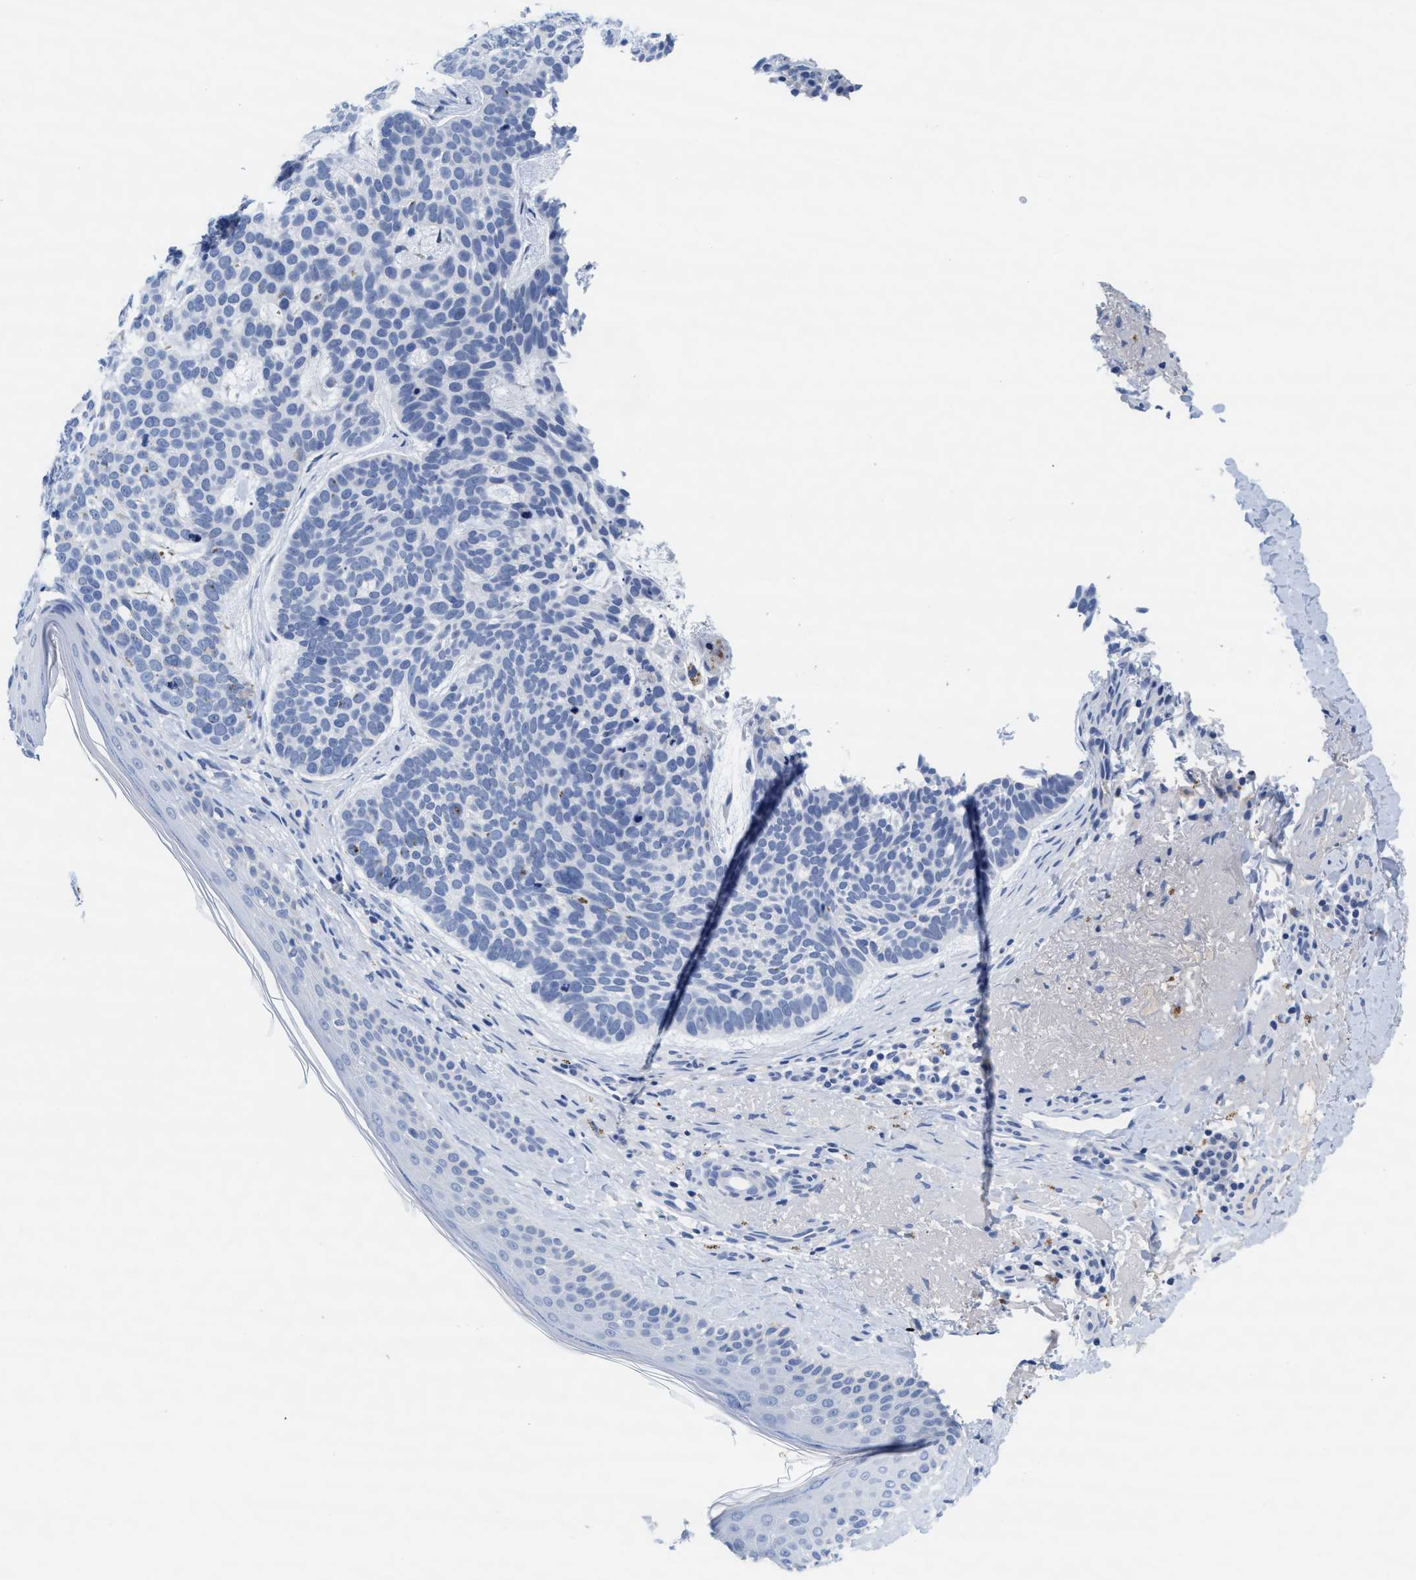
{"staining": {"intensity": "negative", "quantity": "none", "location": "none"}, "tissue": "skin cancer", "cell_type": "Tumor cells", "image_type": "cancer", "snomed": [{"axis": "morphology", "description": "Basal cell carcinoma"}, {"axis": "topography", "description": "Skin"}, {"axis": "topography", "description": "Skin of head"}], "caption": "Immunohistochemistry of skin cancer (basal cell carcinoma) displays no staining in tumor cells.", "gene": "TTC3", "patient": {"sex": "female", "age": 85}}